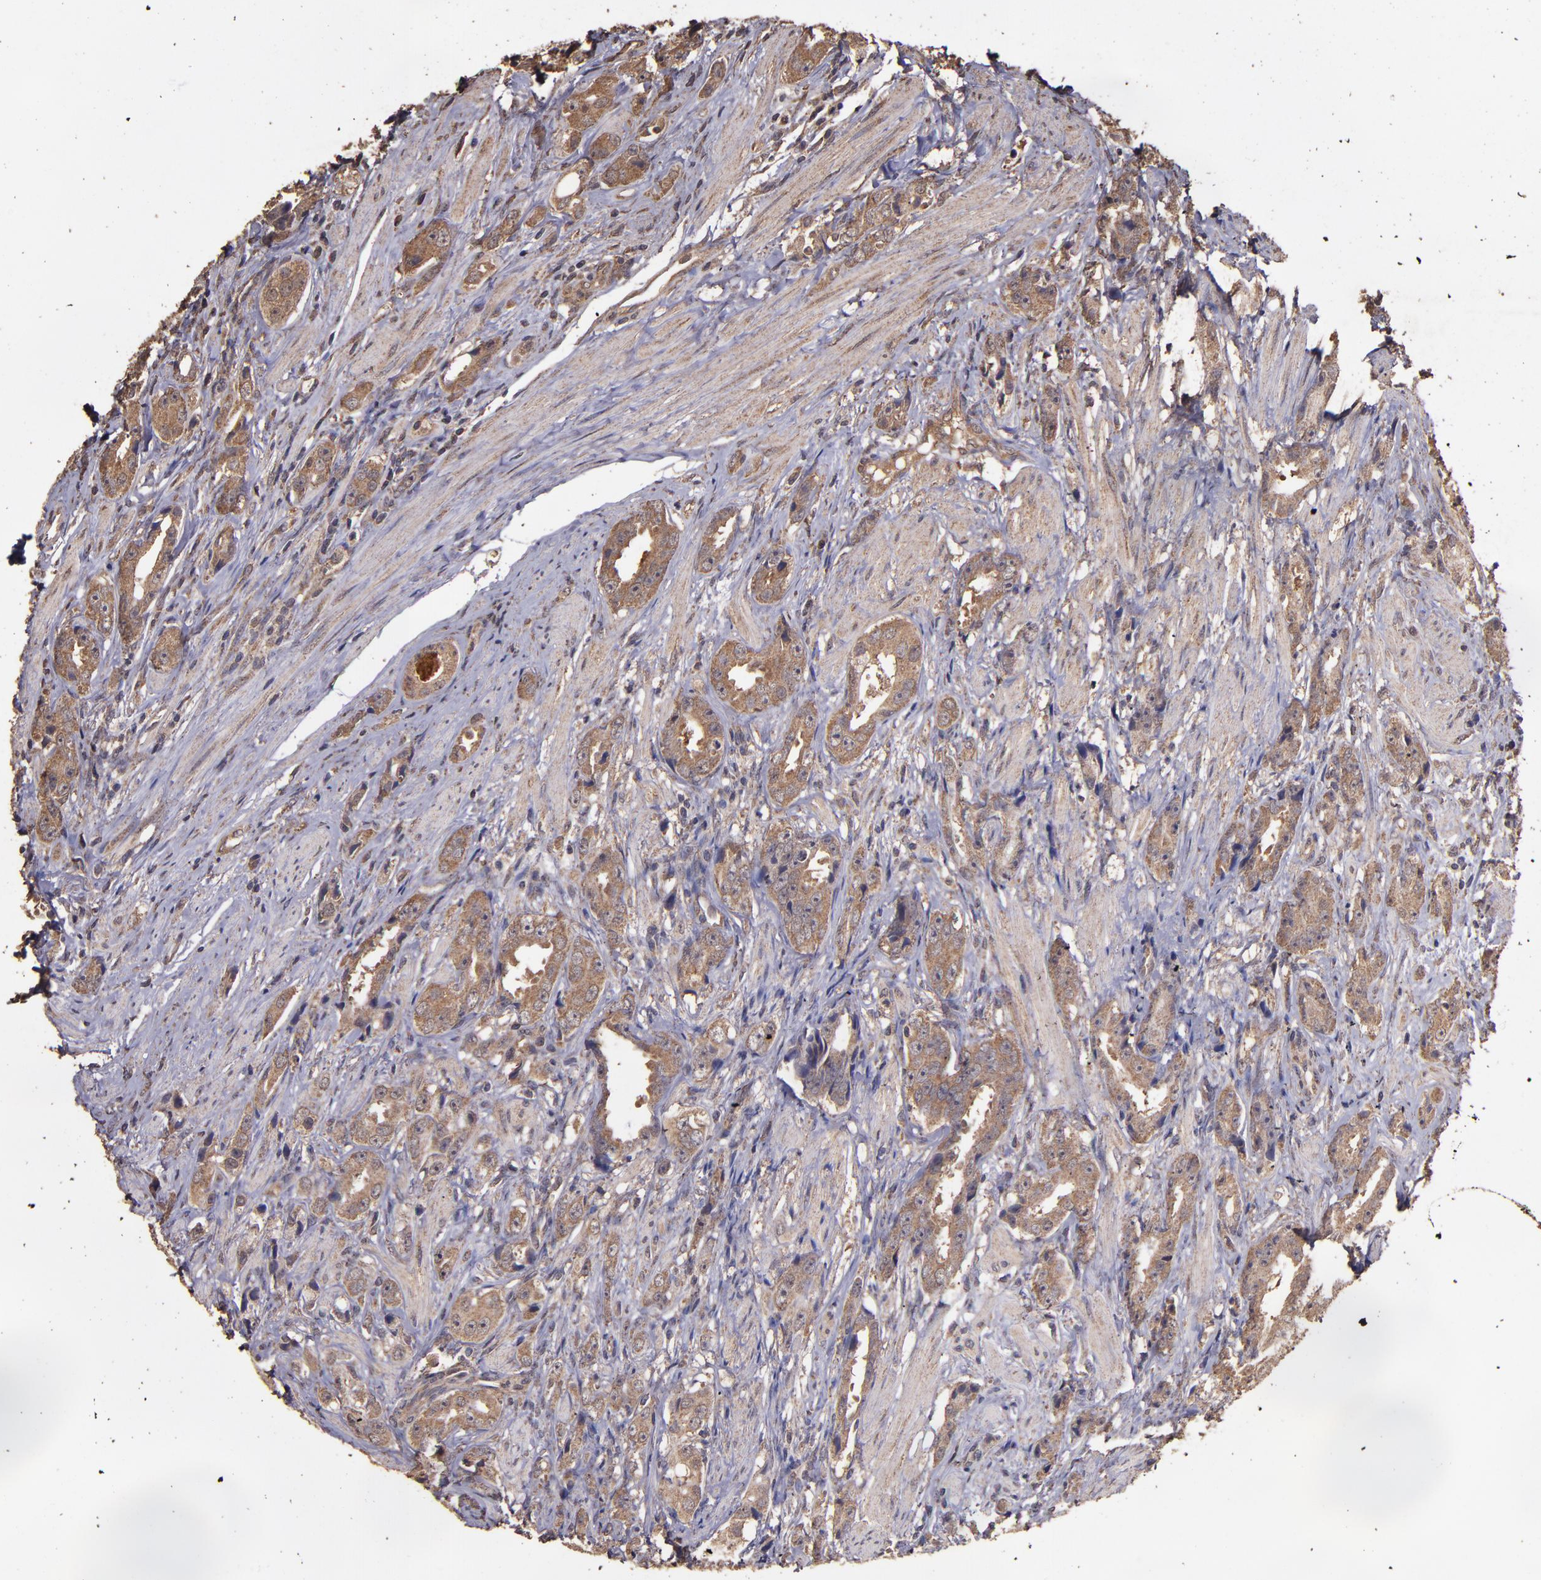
{"staining": {"intensity": "moderate", "quantity": ">75%", "location": "cytoplasmic/membranous"}, "tissue": "prostate cancer", "cell_type": "Tumor cells", "image_type": "cancer", "snomed": [{"axis": "morphology", "description": "Adenocarcinoma, Medium grade"}, {"axis": "topography", "description": "Prostate"}], "caption": "Approximately >75% of tumor cells in prostate cancer reveal moderate cytoplasmic/membranous protein expression as visualized by brown immunohistochemical staining.", "gene": "HECTD1", "patient": {"sex": "male", "age": 53}}